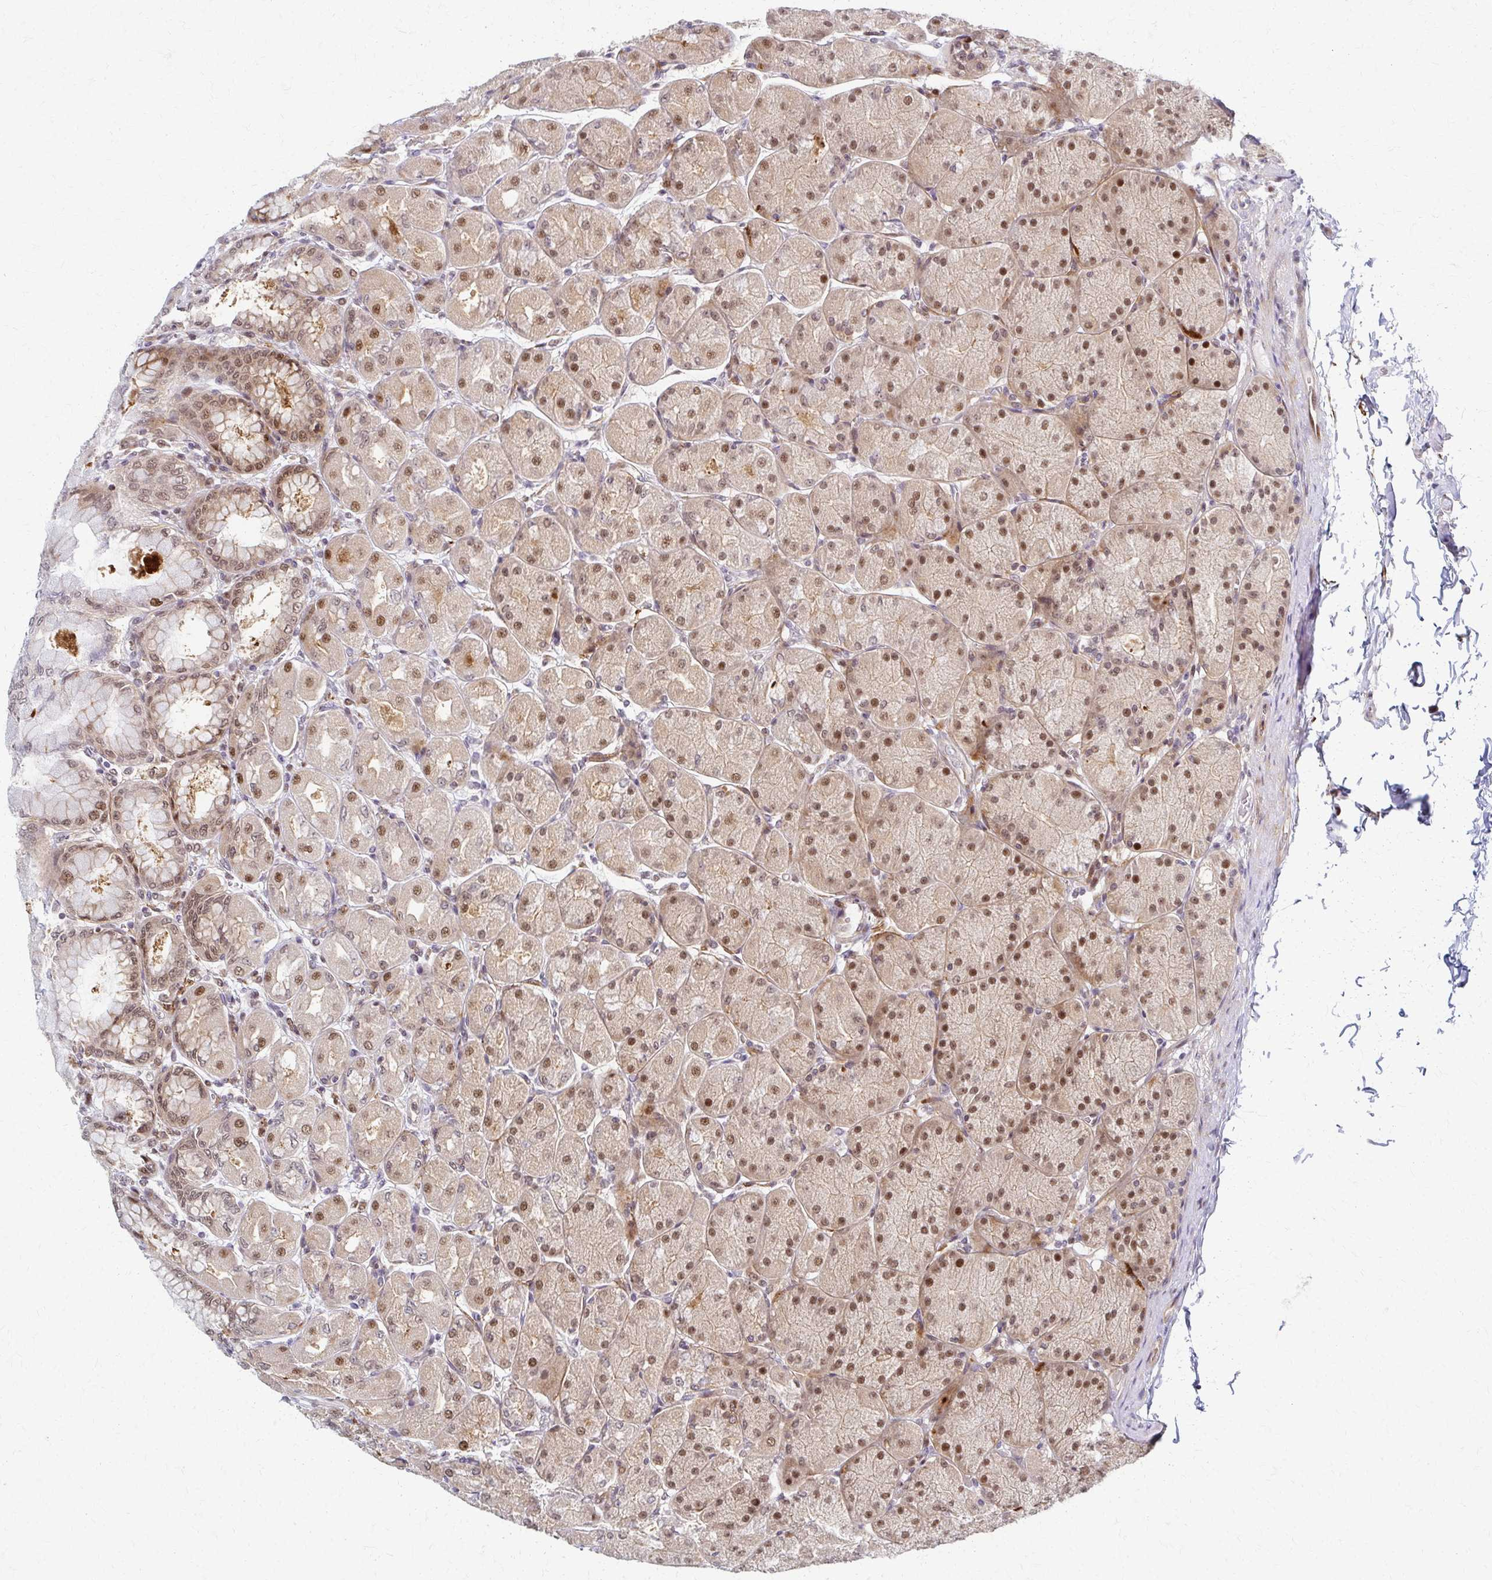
{"staining": {"intensity": "moderate", "quantity": ">75%", "location": "cytoplasmic/membranous,nuclear"}, "tissue": "stomach", "cell_type": "Glandular cells", "image_type": "normal", "snomed": [{"axis": "morphology", "description": "Normal tissue, NOS"}, {"axis": "topography", "description": "Stomach, upper"}], "caption": "Immunohistochemistry (IHC) micrograph of benign stomach: human stomach stained using IHC exhibits medium levels of moderate protein expression localized specifically in the cytoplasmic/membranous,nuclear of glandular cells, appearing as a cytoplasmic/membranous,nuclear brown color.", "gene": "PSMD7", "patient": {"sex": "female", "age": 56}}